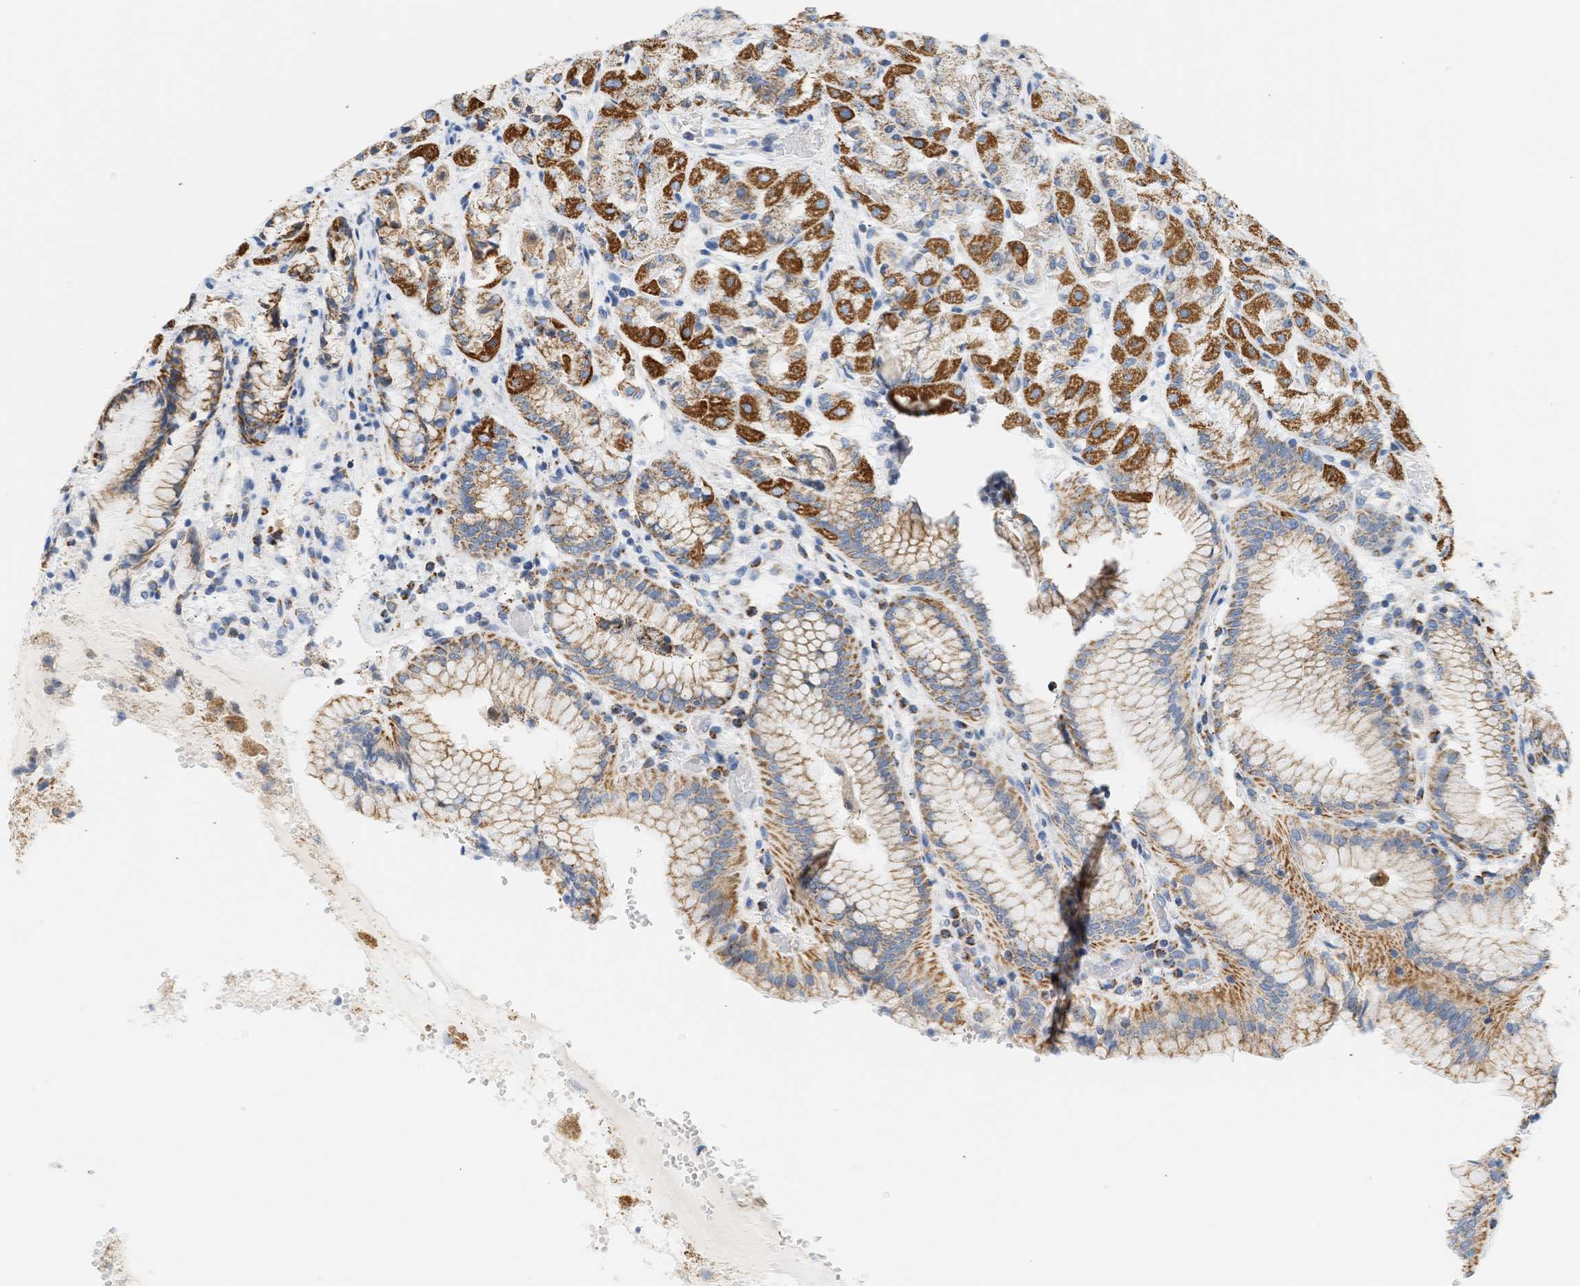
{"staining": {"intensity": "strong", "quantity": "25%-75%", "location": "cytoplasmic/membranous"}, "tissue": "stomach", "cell_type": "Glandular cells", "image_type": "normal", "snomed": [{"axis": "morphology", "description": "Normal tissue, NOS"}, {"axis": "topography", "description": "Stomach"}, {"axis": "topography", "description": "Stomach, lower"}], "caption": "Normal stomach was stained to show a protein in brown. There is high levels of strong cytoplasmic/membranous positivity in approximately 25%-75% of glandular cells. (IHC, brightfield microscopy, high magnification).", "gene": "GRPEL2", "patient": {"sex": "female", "age": 56}}